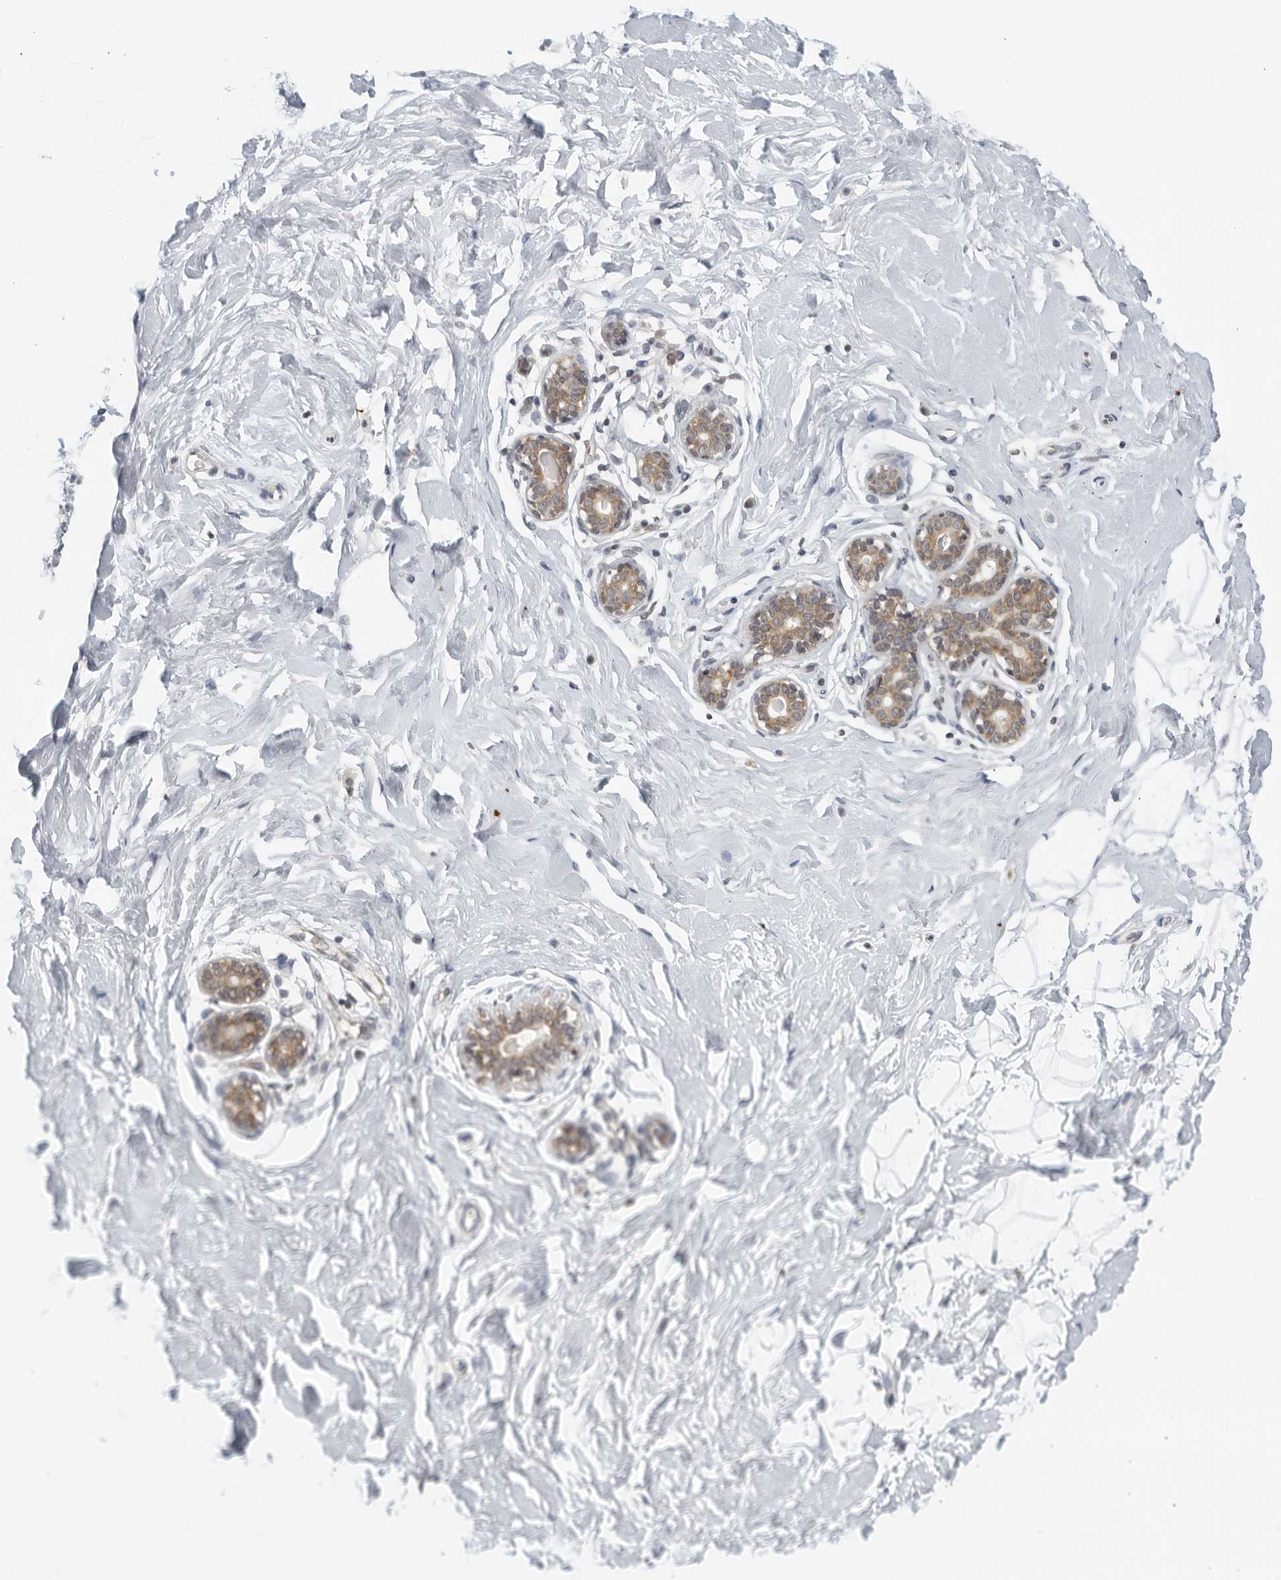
{"staining": {"intensity": "negative", "quantity": "none", "location": "none"}, "tissue": "breast", "cell_type": "Adipocytes", "image_type": "normal", "snomed": [{"axis": "morphology", "description": "Normal tissue, NOS"}, {"axis": "morphology", "description": "Adenoma, NOS"}, {"axis": "topography", "description": "Breast"}], "caption": "Unremarkable breast was stained to show a protein in brown. There is no significant staining in adipocytes.", "gene": "RC3H1", "patient": {"sex": "female", "age": 23}}